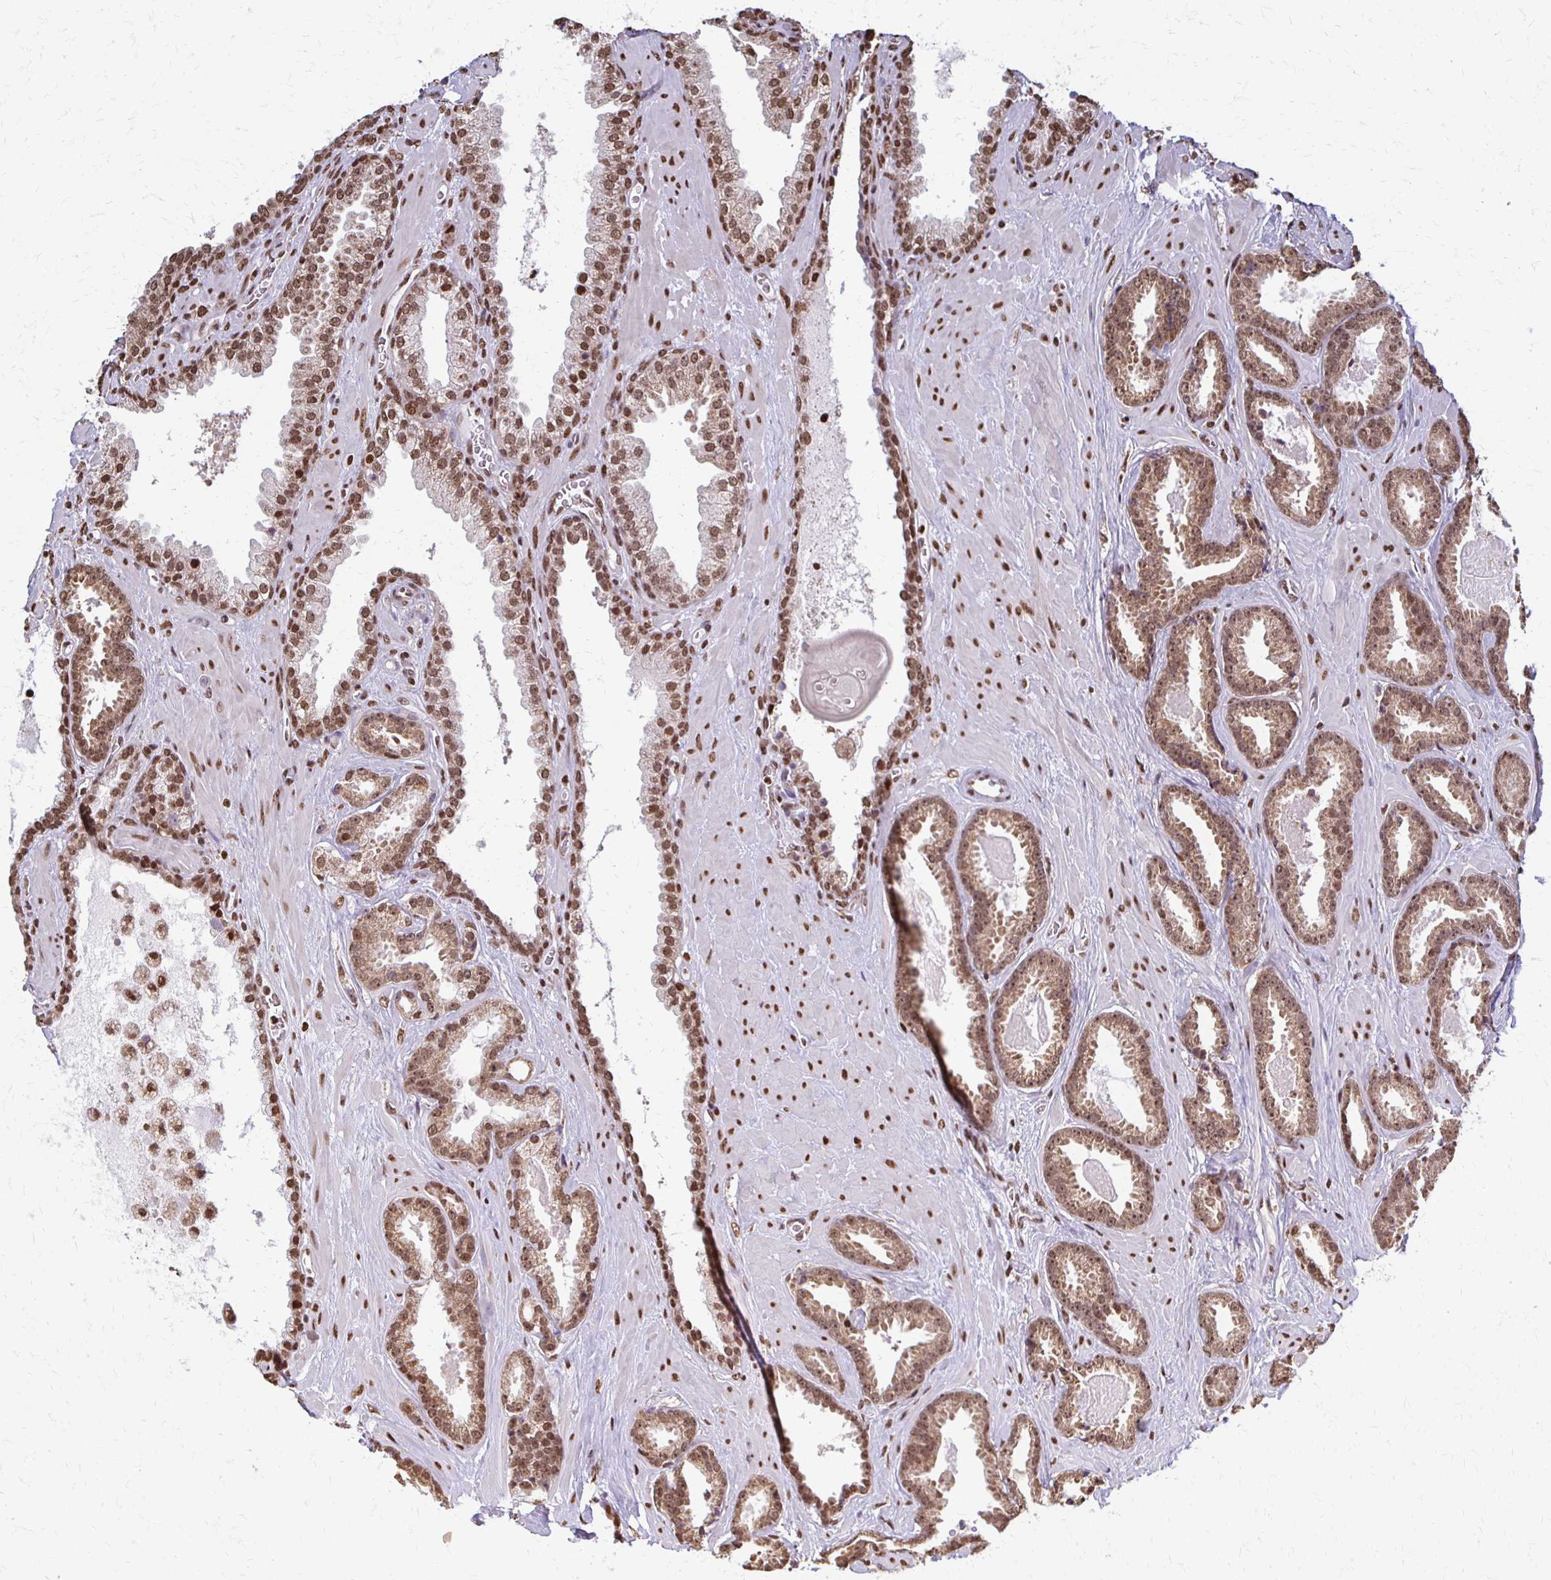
{"staining": {"intensity": "moderate", "quantity": ">75%", "location": "cytoplasmic/membranous,nuclear"}, "tissue": "prostate cancer", "cell_type": "Tumor cells", "image_type": "cancer", "snomed": [{"axis": "morphology", "description": "Adenocarcinoma, Low grade"}, {"axis": "topography", "description": "Prostate"}], "caption": "Low-grade adenocarcinoma (prostate) tissue exhibits moderate cytoplasmic/membranous and nuclear staining in approximately >75% of tumor cells, visualized by immunohistochemistry.", "gene": "HOXA9", "patient": {"sex": "male", "age": 62}}